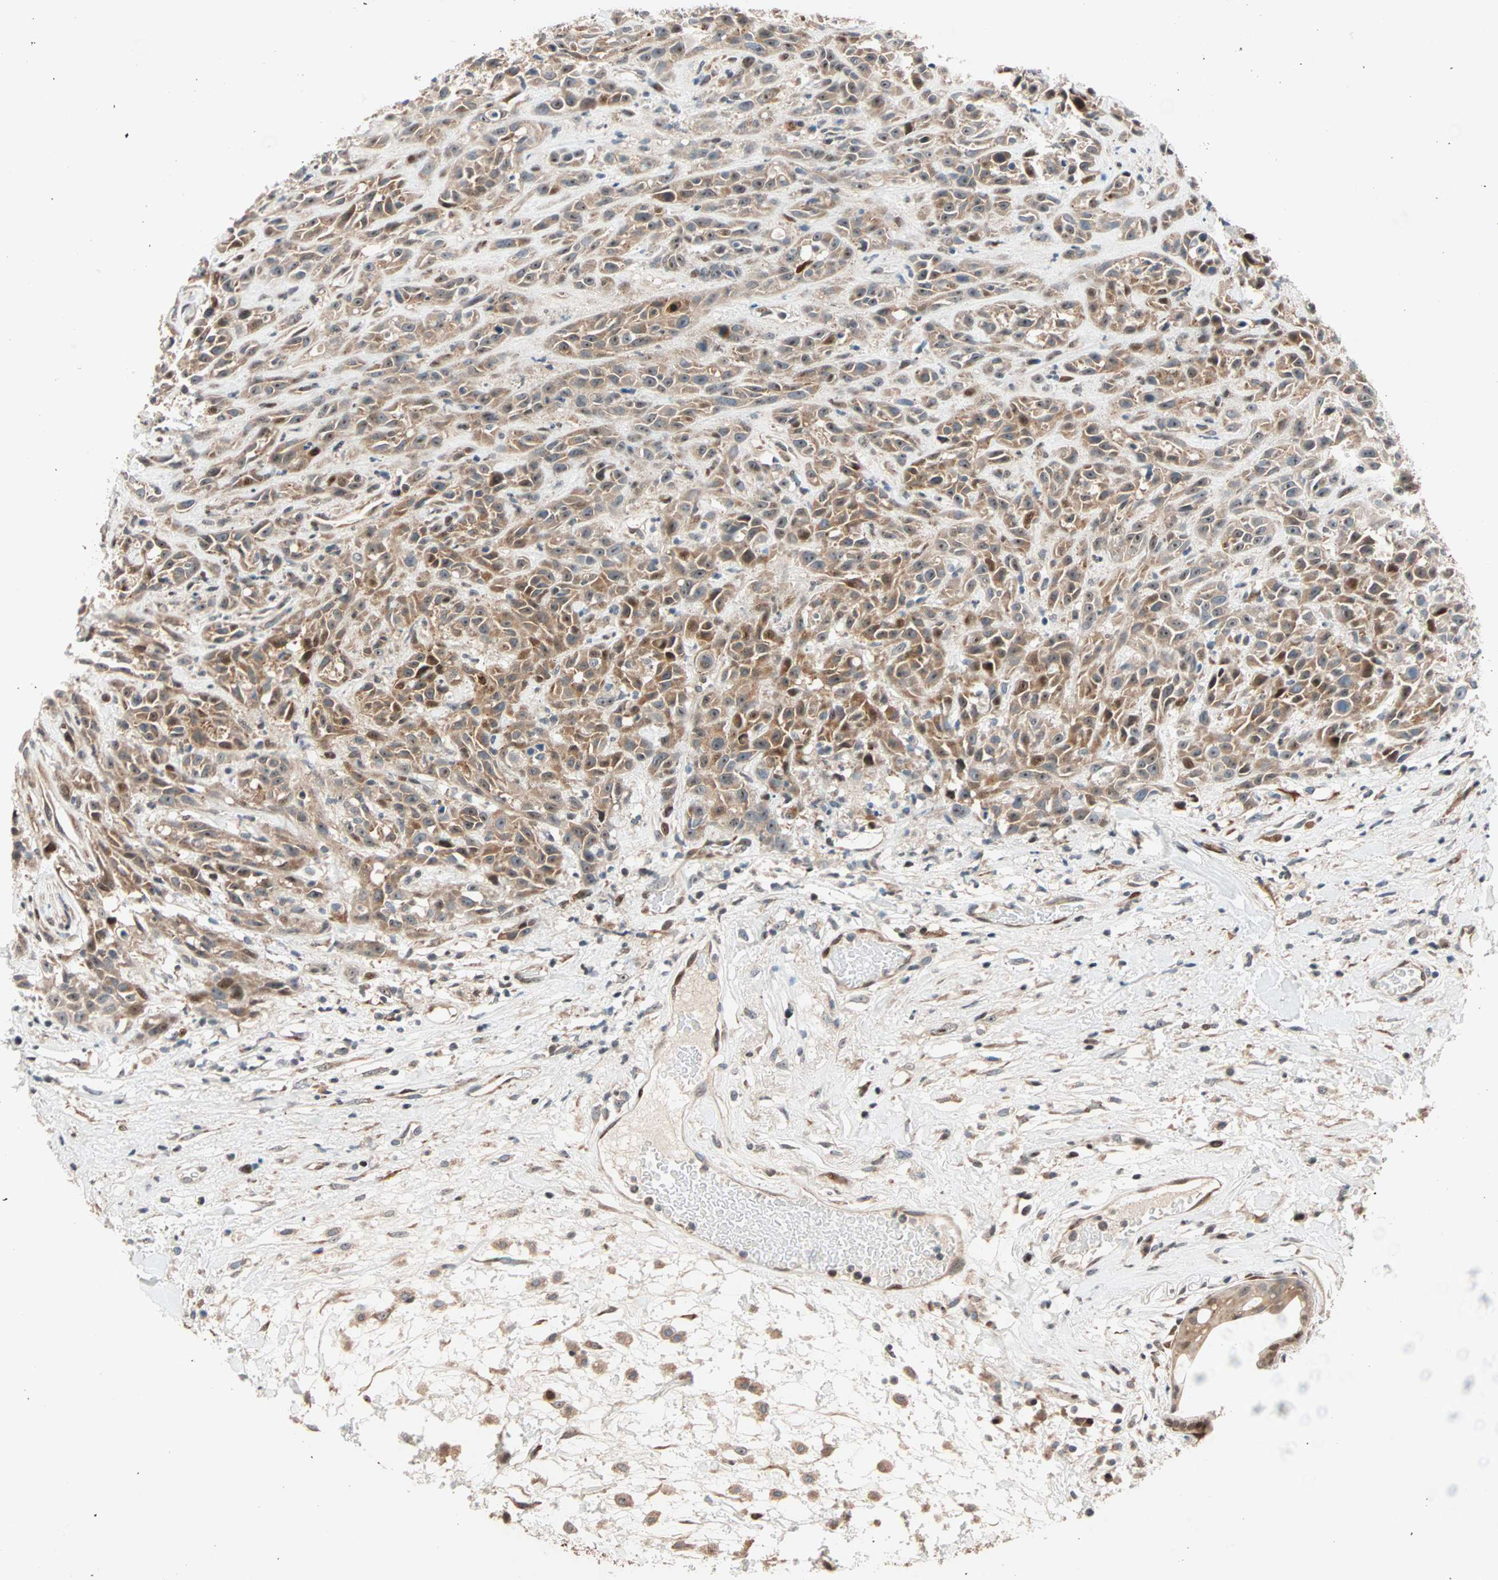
{"staining": {"intensity": "moderate", "quantity": ">75%", "location": "cytoplasmic/membranous,nuclear"}, "tissue": "head and neck cancer", "cell_type": "Tumor cells", "image_type": "cancer", "snomed": [{"axis": "morphology", "description": "Normal tissue, NOS"}, {"axis": "morphology", "description": "Squamous cell carcinoma, NOS"}, {"axis": "topography", "description": "Cartilage tissue"}, {"axis": "topography", "description": "Head-Neck"}], "caption": "Moderate cytoplasmic/membranous and nuclear expression is present in approximately >75% of tumor cells in head and neck squamous cell carcinoma.", "gene": "HECW1", "patient": {"sex": "male", "age": 62}}